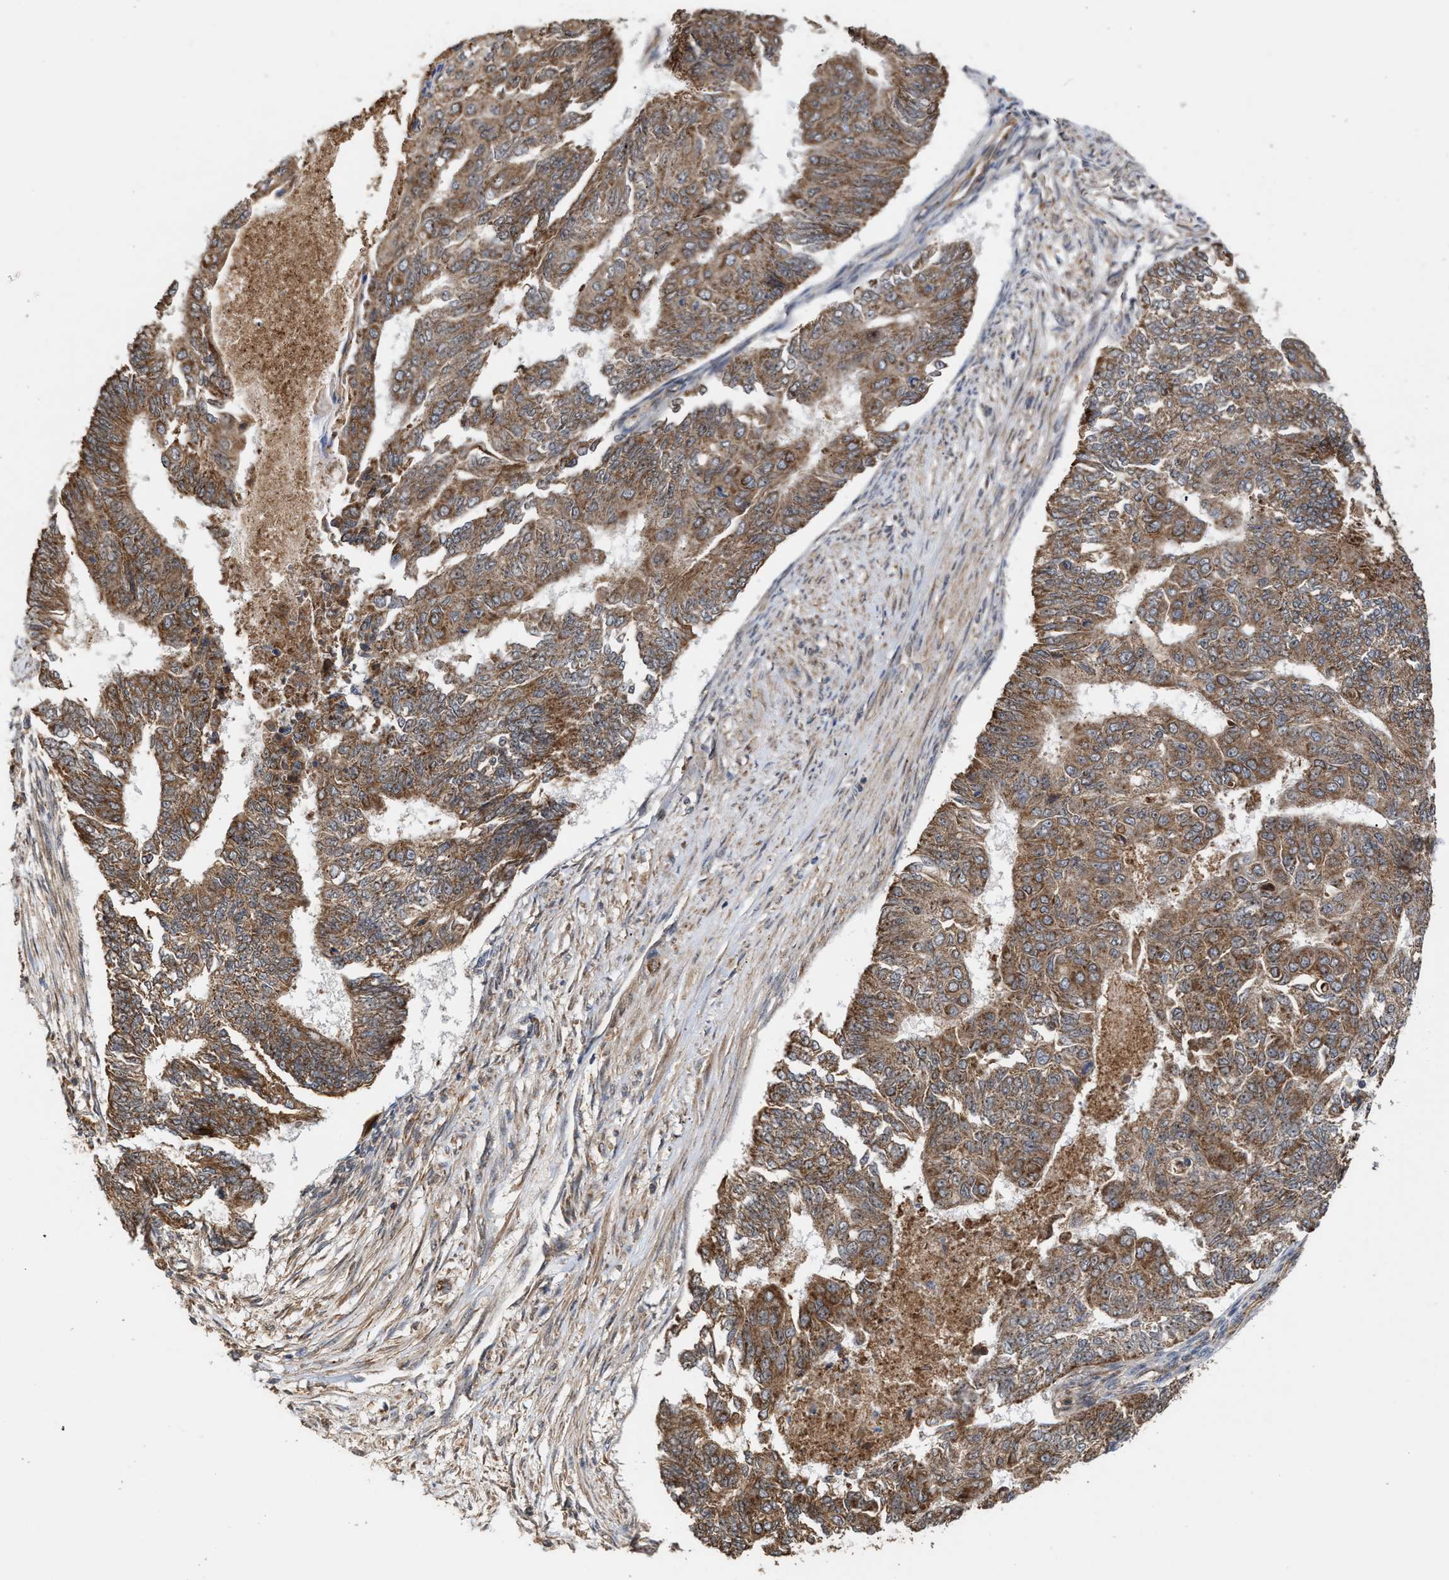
{"staining": {"intensity": "moderate", "quantity": ">75%", "location": "cytoplasmic/membranous"}, "tissue": "endometrial cancer", "cell_type": "Tumor cells", "image_type": "cancer", "snomed": [{"axis": "morphology", "description": "Adenocarcinoma, NOS"}, {"axis": "topography", "description": "Endometrium"}], "caption": "The micrograph shows staining of adenocarcinoma (endometrial), revealing moderate cytoplasmic/membranous protein staining (brown color) within tumor cells.", "gene": "EXOSC2", "patient": {"sex": "female", "age": 32}}